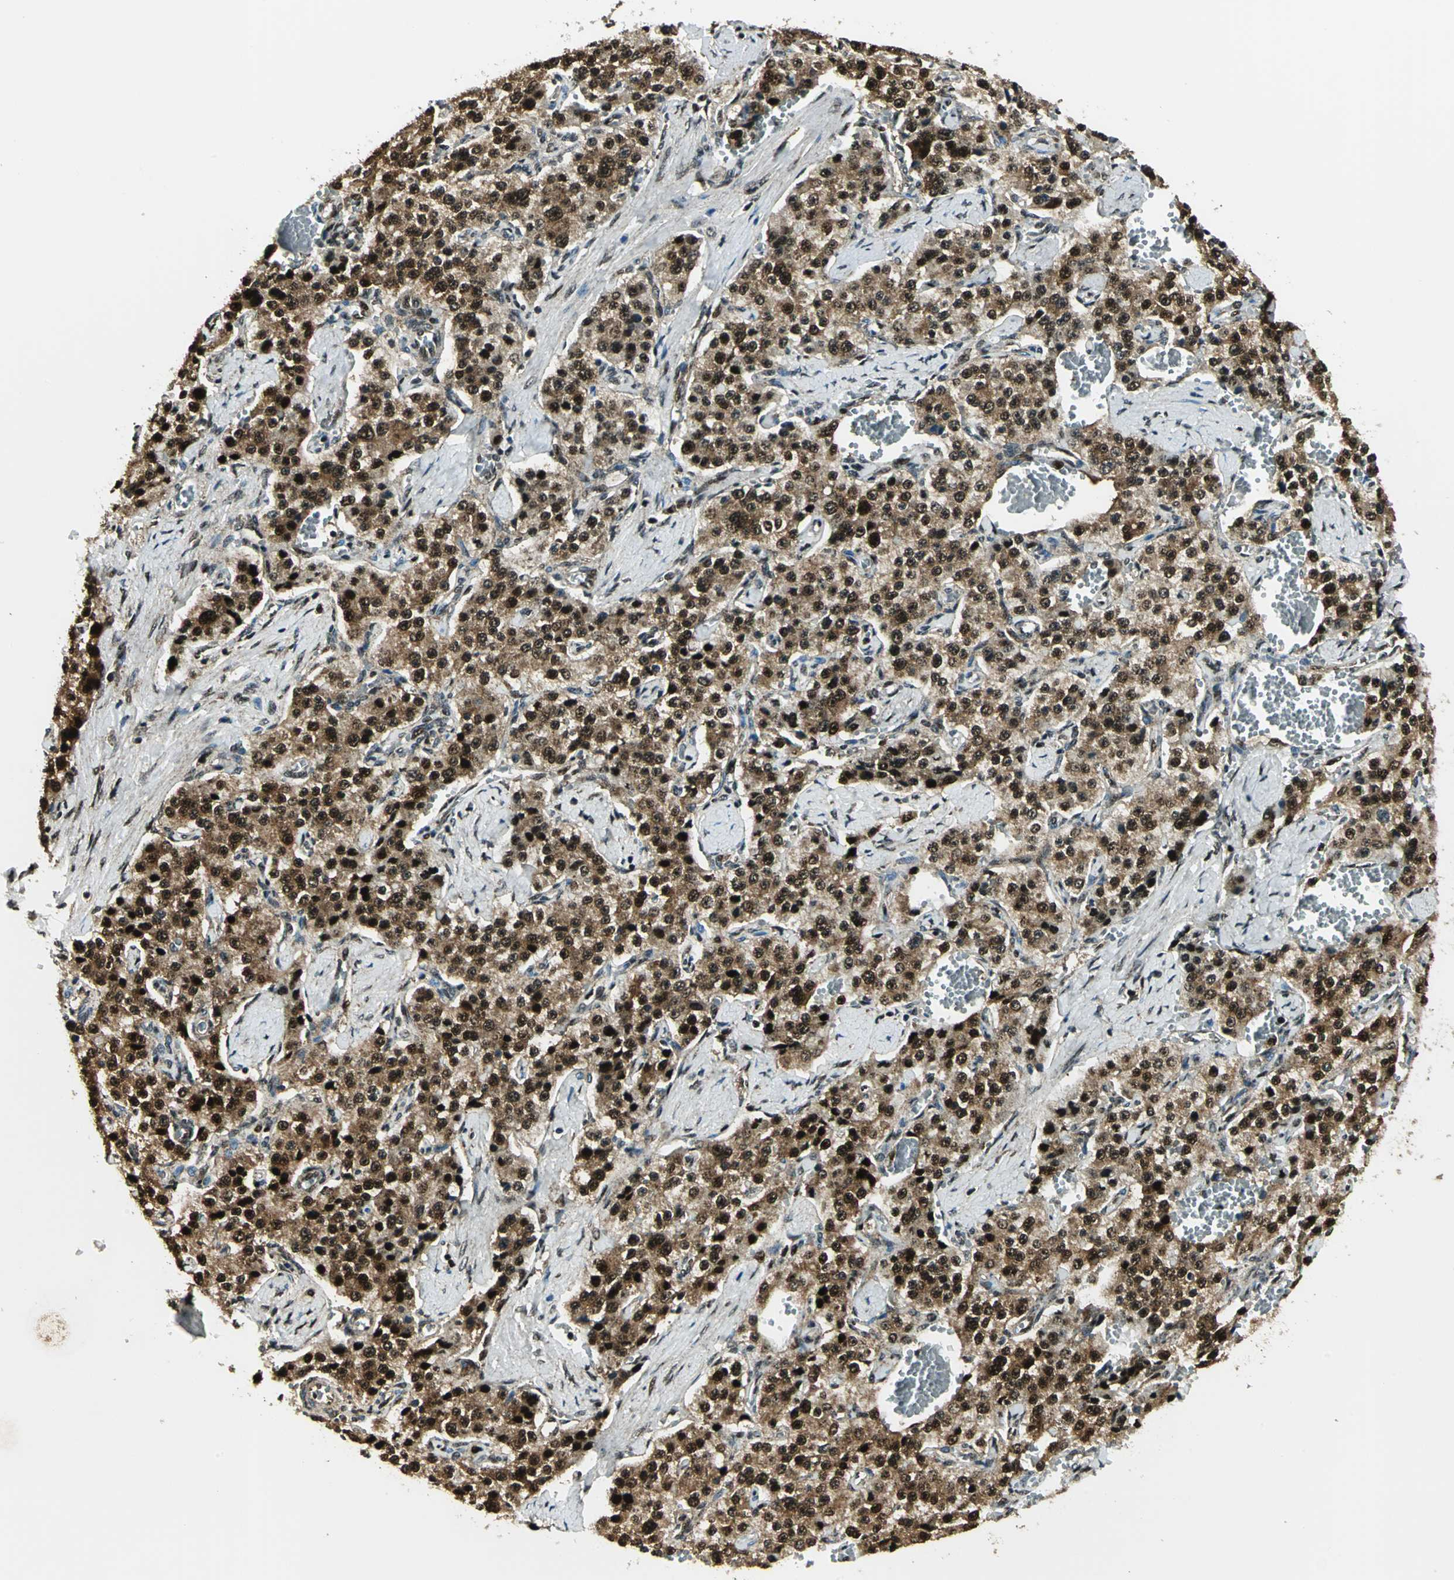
{"staining": {"intensity": "strong", "quantity": ">75%", "location": "cytoplasmic/membranous,nuclear"}, "tissue": "carcinoid", "cell_type": "Tumor cells", "image_type": "cancer", "snomed": [{"axis": "morphology", "description": "Carcinoid, malignant, NOS"}, {"axis": "topography", "description": "Small intestine"}], "caption": "The photomicrograph displays a brown stain indicating the presence of a protein in the cytoplasmic/membranous and nuclear of tumor cells in carcinoid.", "gene": "COPS5", "patient": {"sex": "male", "age": 52}}